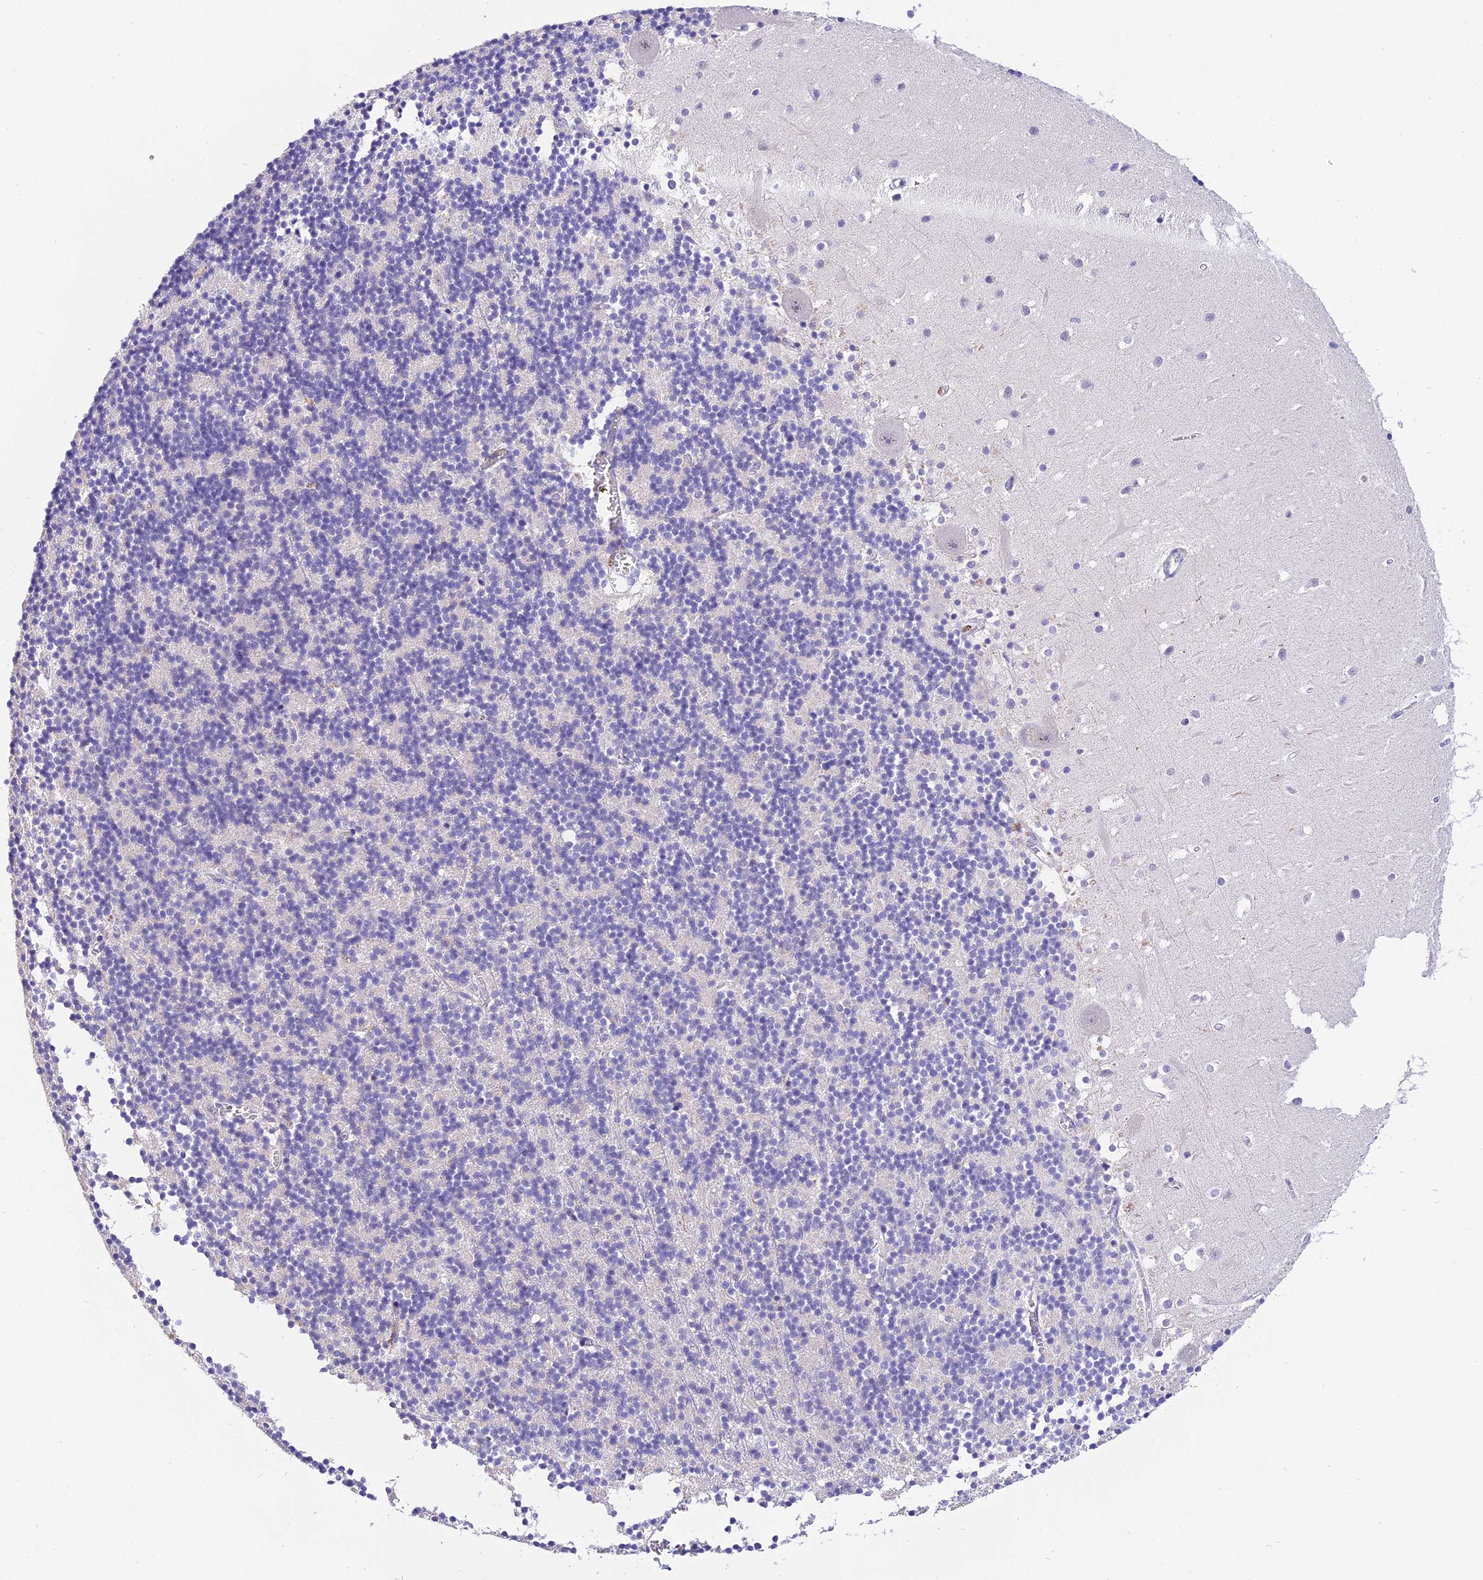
{"staining": {"intensity": "negative", "quantity": "none", "location": "none"}, "tissue": "cerebellum", "cell_type": "Cells in granular layer", "image_type": "normal", "snomed": [{"axis": "morphology", "description": "Normal tissue, NOS"}, {"axis": "topography", "description": "Cerebellum"}], "caption": "This is an immunohistochemistry (IHC) image of benign cerebellum. There is no staining in cells in granular layer.", "gene": "AHSP", "patient": {"sex": "male", "age": 54}}